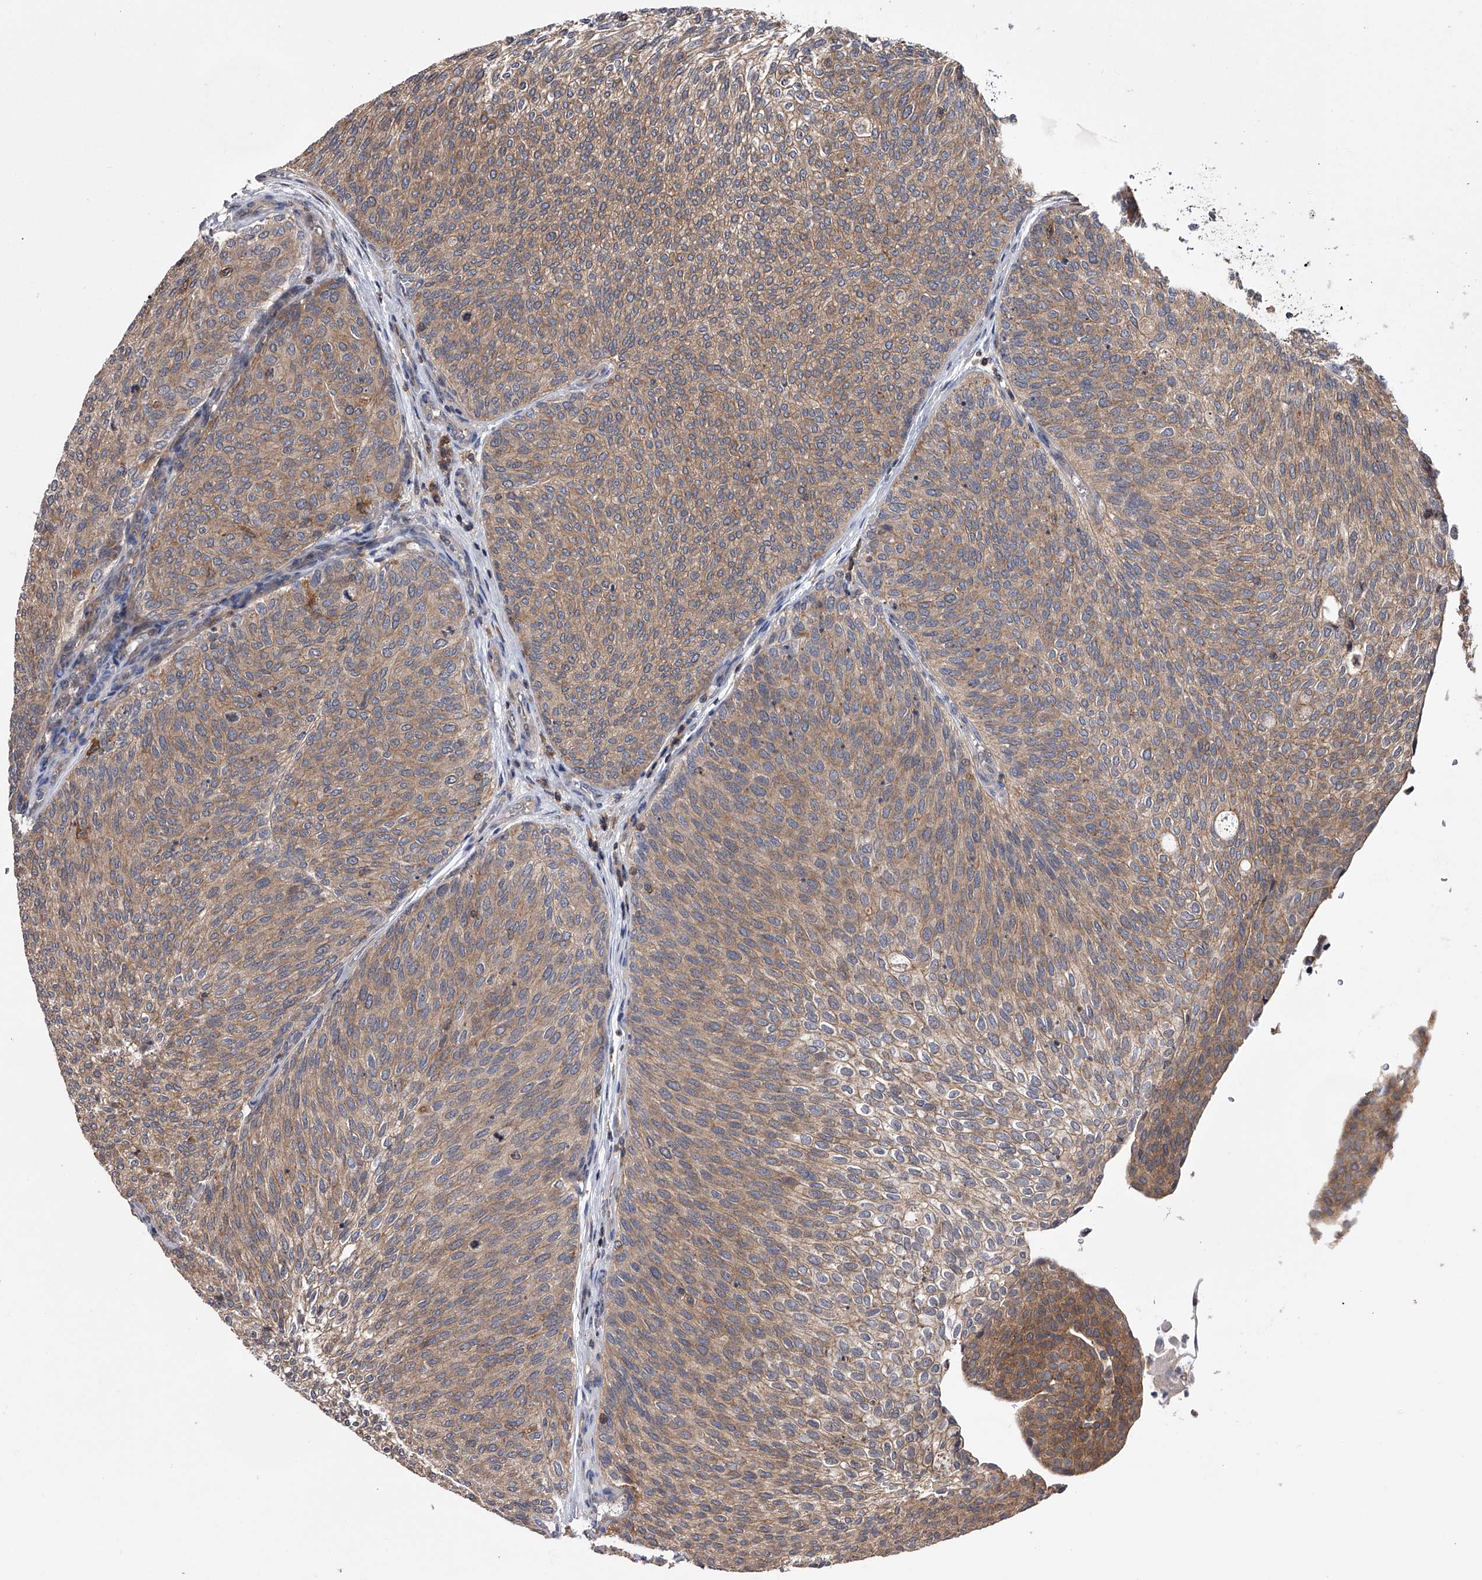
{"staining": {"intensity": "moderate", "quantity": ">75%", "location": "cytoplasmic/membranous"}, "tissue": "urothelial cancer", "cell_type": "Tumor cells", "image_type": "cancer", "snomed": [{"axis": "morphology", "description": "Urothelial carcinoma, Low grade"}, {"axis": "topography", "description": "Urinary bladder"}], "caption": "IHC (DAB) staining of urothelial cancer exhibits moderate cytoplasmic/membranous protein expression in approximately >75% of tumor cells.", "gene": "PAN3", "patient": {"sex": "female", "age": 79}}